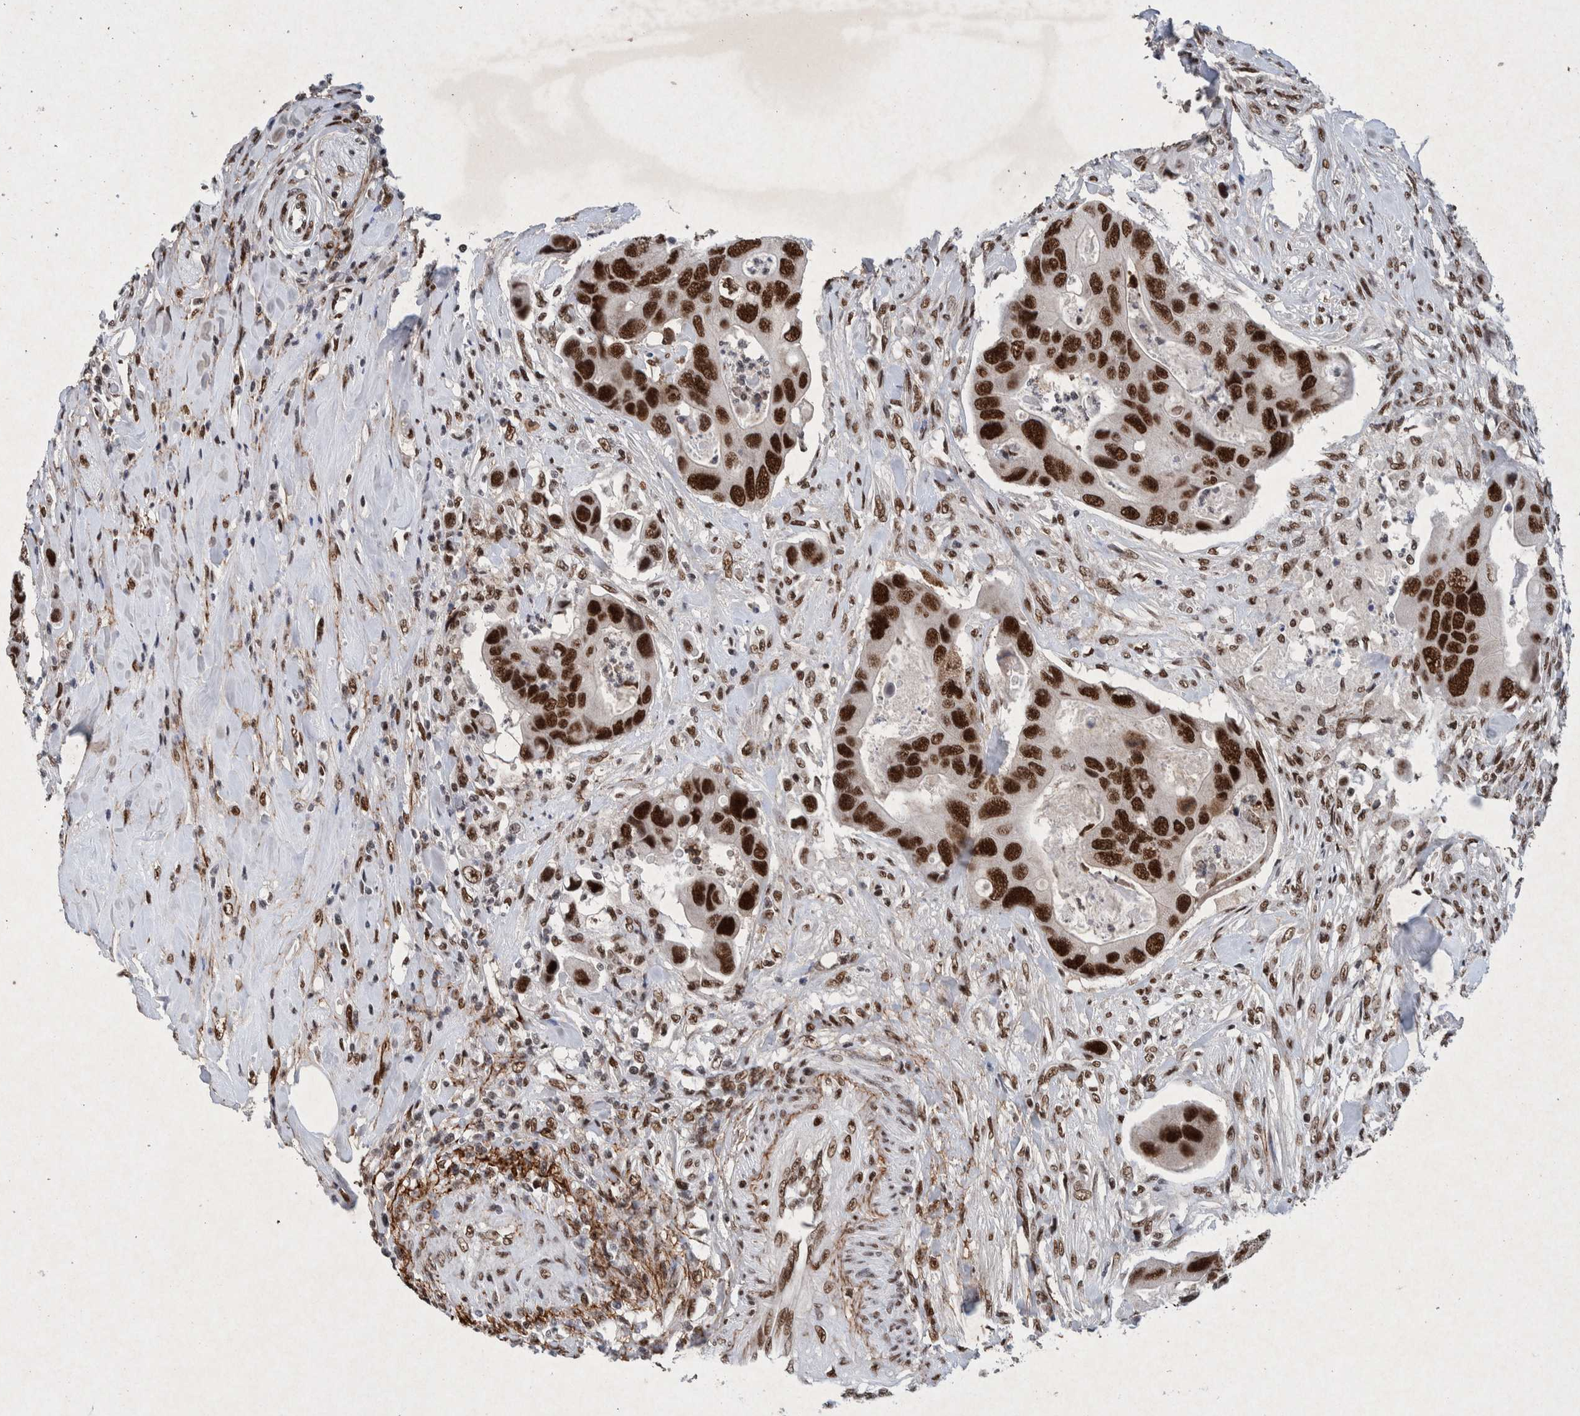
{"staining": {"intensity": "strong", "quantity": ">75%", "location": "nuclear"}, "tissue": "colorectal cancer", "cell_type": "Tumor cells", "image_type": "cancer", "snomed": [{"axis": "morphology", "description": "Adenocarcinoma, NOS"}, {"axis": "topography", "description": "Rectum"}], "caption": "Colorectal adenocarcinoma stained for a protein exhibits strong nuclear positivity in tumor cells. (brown staining indicates protein expression, while blue staining denotes nuclei).", "gene": "TAF10", "patient": {"sex": "female", "age": 57}}